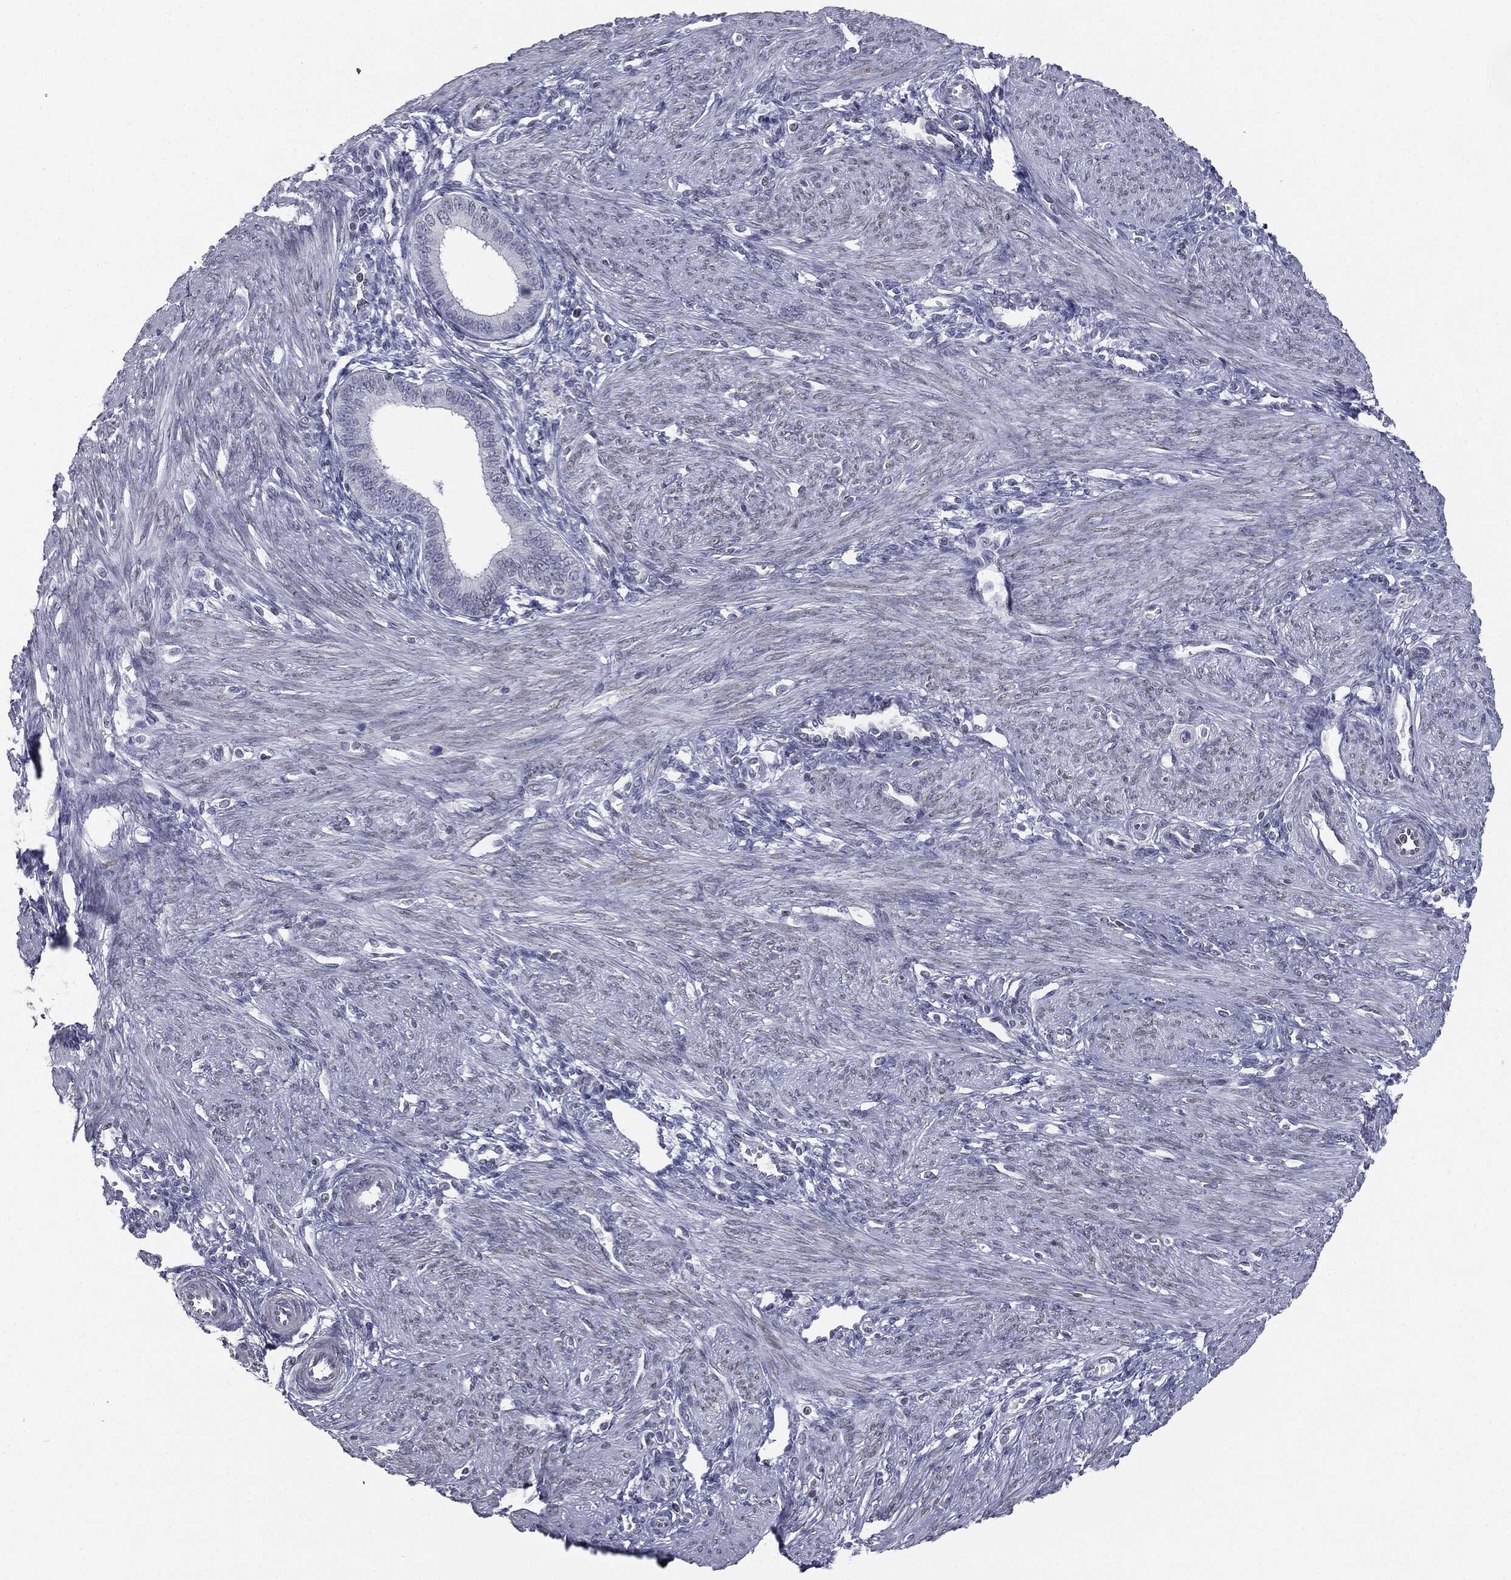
{"staining": {"intensity": "negative", "quantity": "none", "location": "none"}, "tissue": "endometrium", "cell_type": "Cells in endometrial stroma", "image_type": "normal", "snomed": [{"axis": "morphology", "description": "Normal tissue, NOS"}, {"axis": "topography", "description": "Endometrium"}], "caption": "Photomicrograph shows no protein staining in cells in endometrial stroma of normal endometrium.", "gene": "ALDOB", "patient": {"sex": "female", "age": 39}}